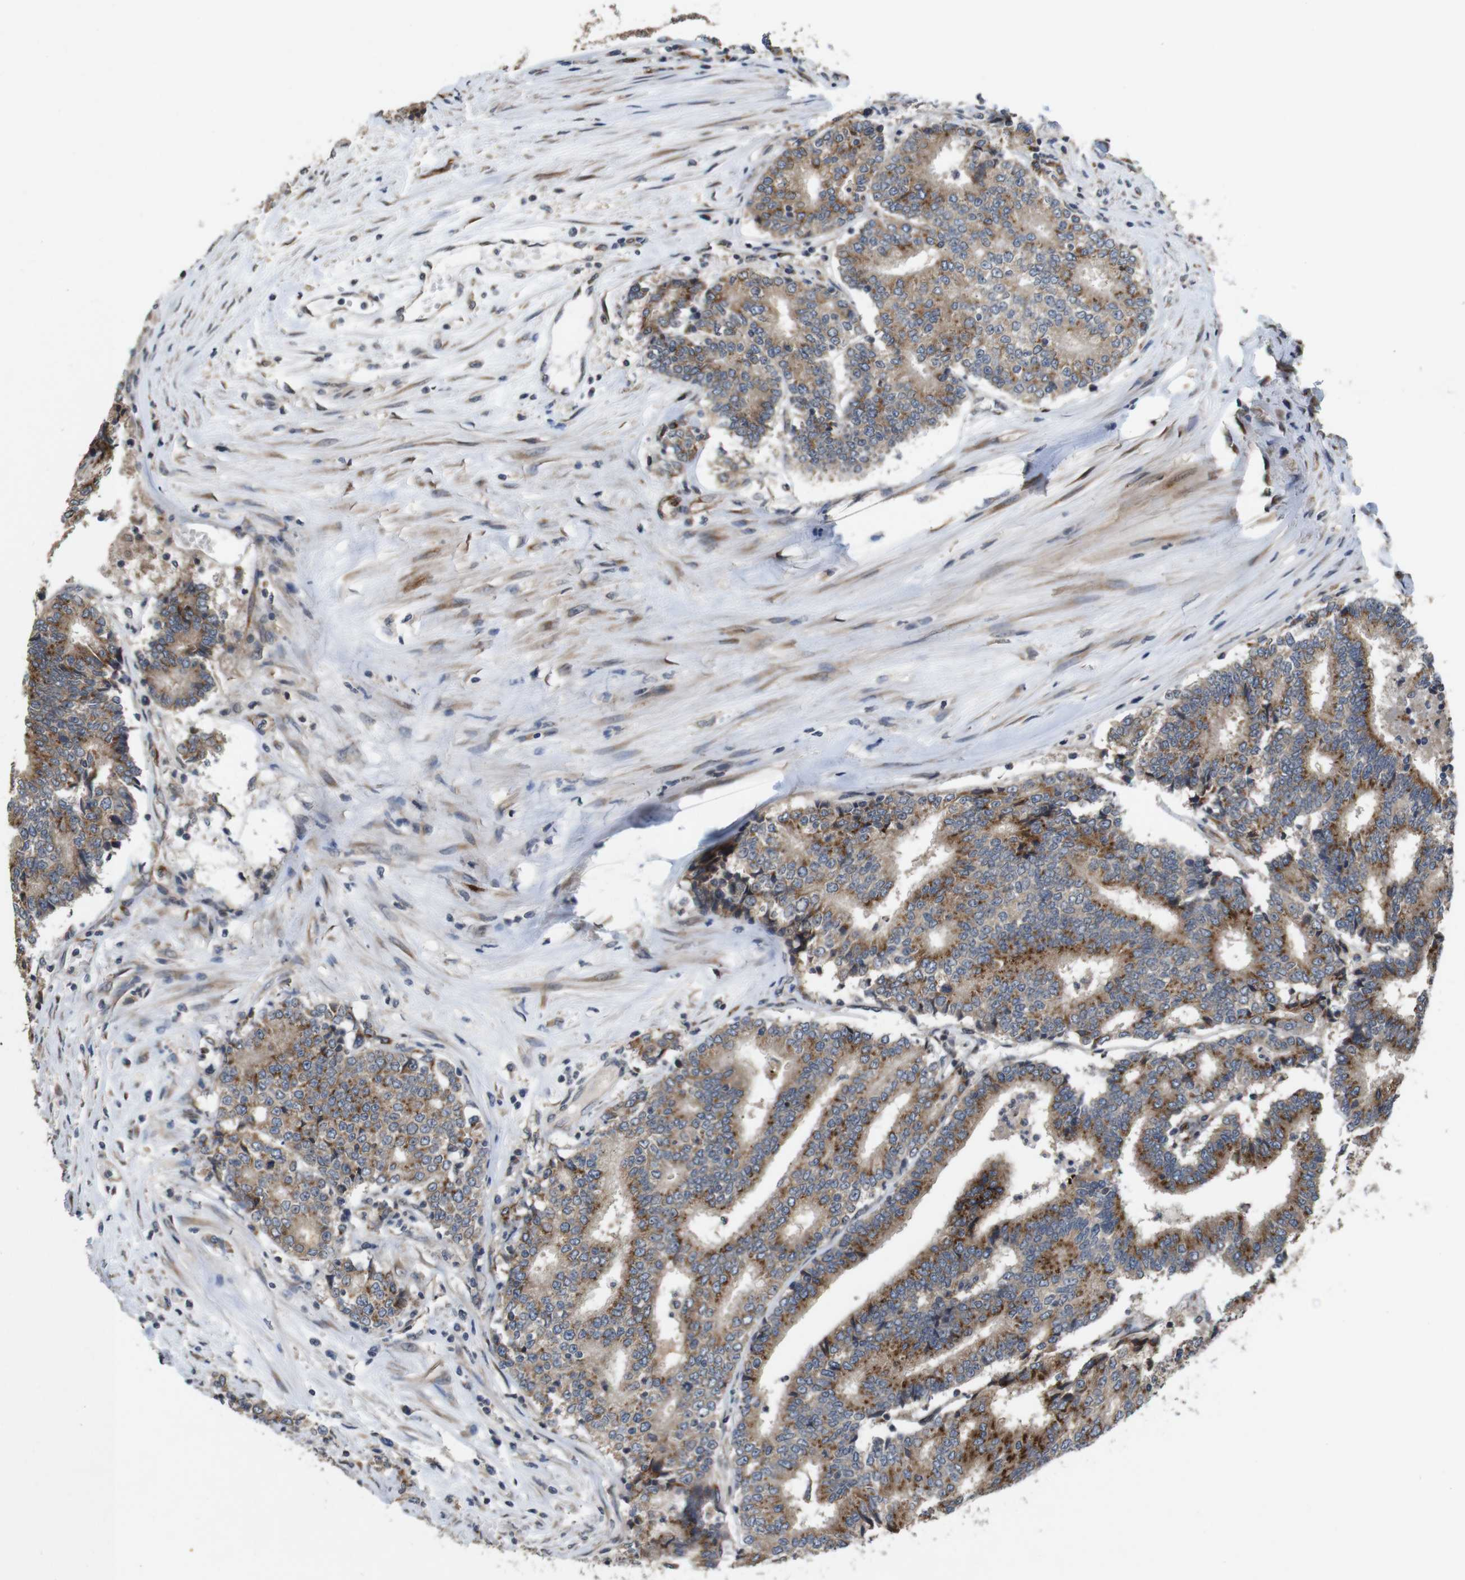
{"staining": {"intensity": "moderate", "quantity": ">75%", "location": "cytoplasmic/membranous"}, "tissue": "prostate cancer", "cell_type": "Tumor cells", "image_type": "cancer", "snomed": [{"axis": "morphology", "description": "Normal tissue, NOS"}, {"axis": "morphology", "description": "Adenocarcinoma, High grade"}, {"axis": "topography", "description": "Prostate"}, {"axis": "topography", "description": "Seminal veicle"}], "caption": "Prostate cancer (high-grade adenocarcinoma) stained with immunohistochemistry (IHC) displays moderate cytoplasmic/membranous staining in about >75% of tumor cells.", "gene": "EFCAB14", "patient": {"sex": "male", "age": 55}}